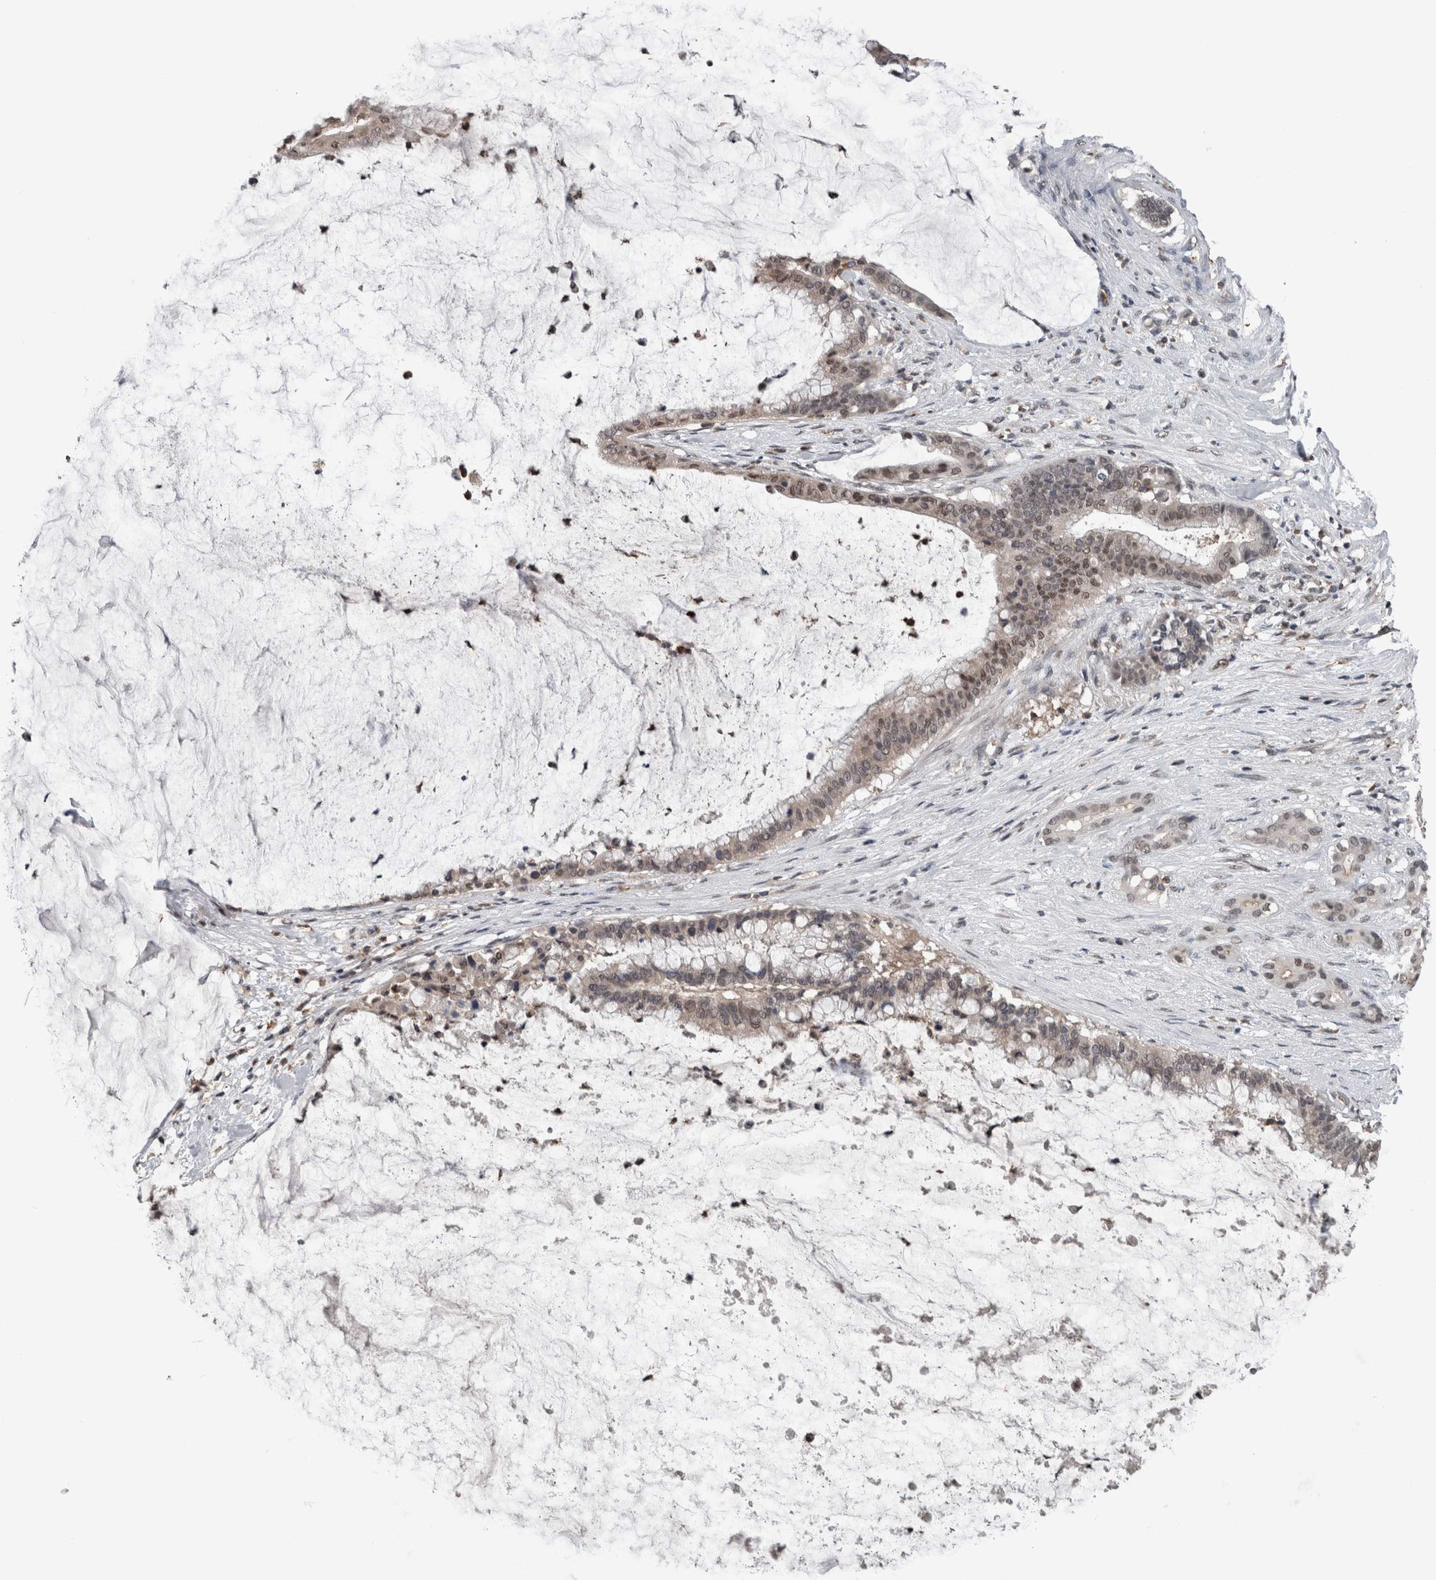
{"staining": {"intensity": "weak", "quantity": "25%-75%", "location": "nuclear"}, "tissue": "pancreatic cancer", "cell_type": "Tumor cells", "image_type": "cancer", "snomed": [{"axis": "morphology", "description": "Adenocarcinoma, NOS"}, {"axis": "topography", "description": "Pancreas"}], "caption": "Adenocarcinoma (pancreatic) stained with IHC reveals weak nuclear staining in approximately 25%-75% of tumor cells.", "gene": "MAFF", "patient": {"sex": "male", "age": 41}}